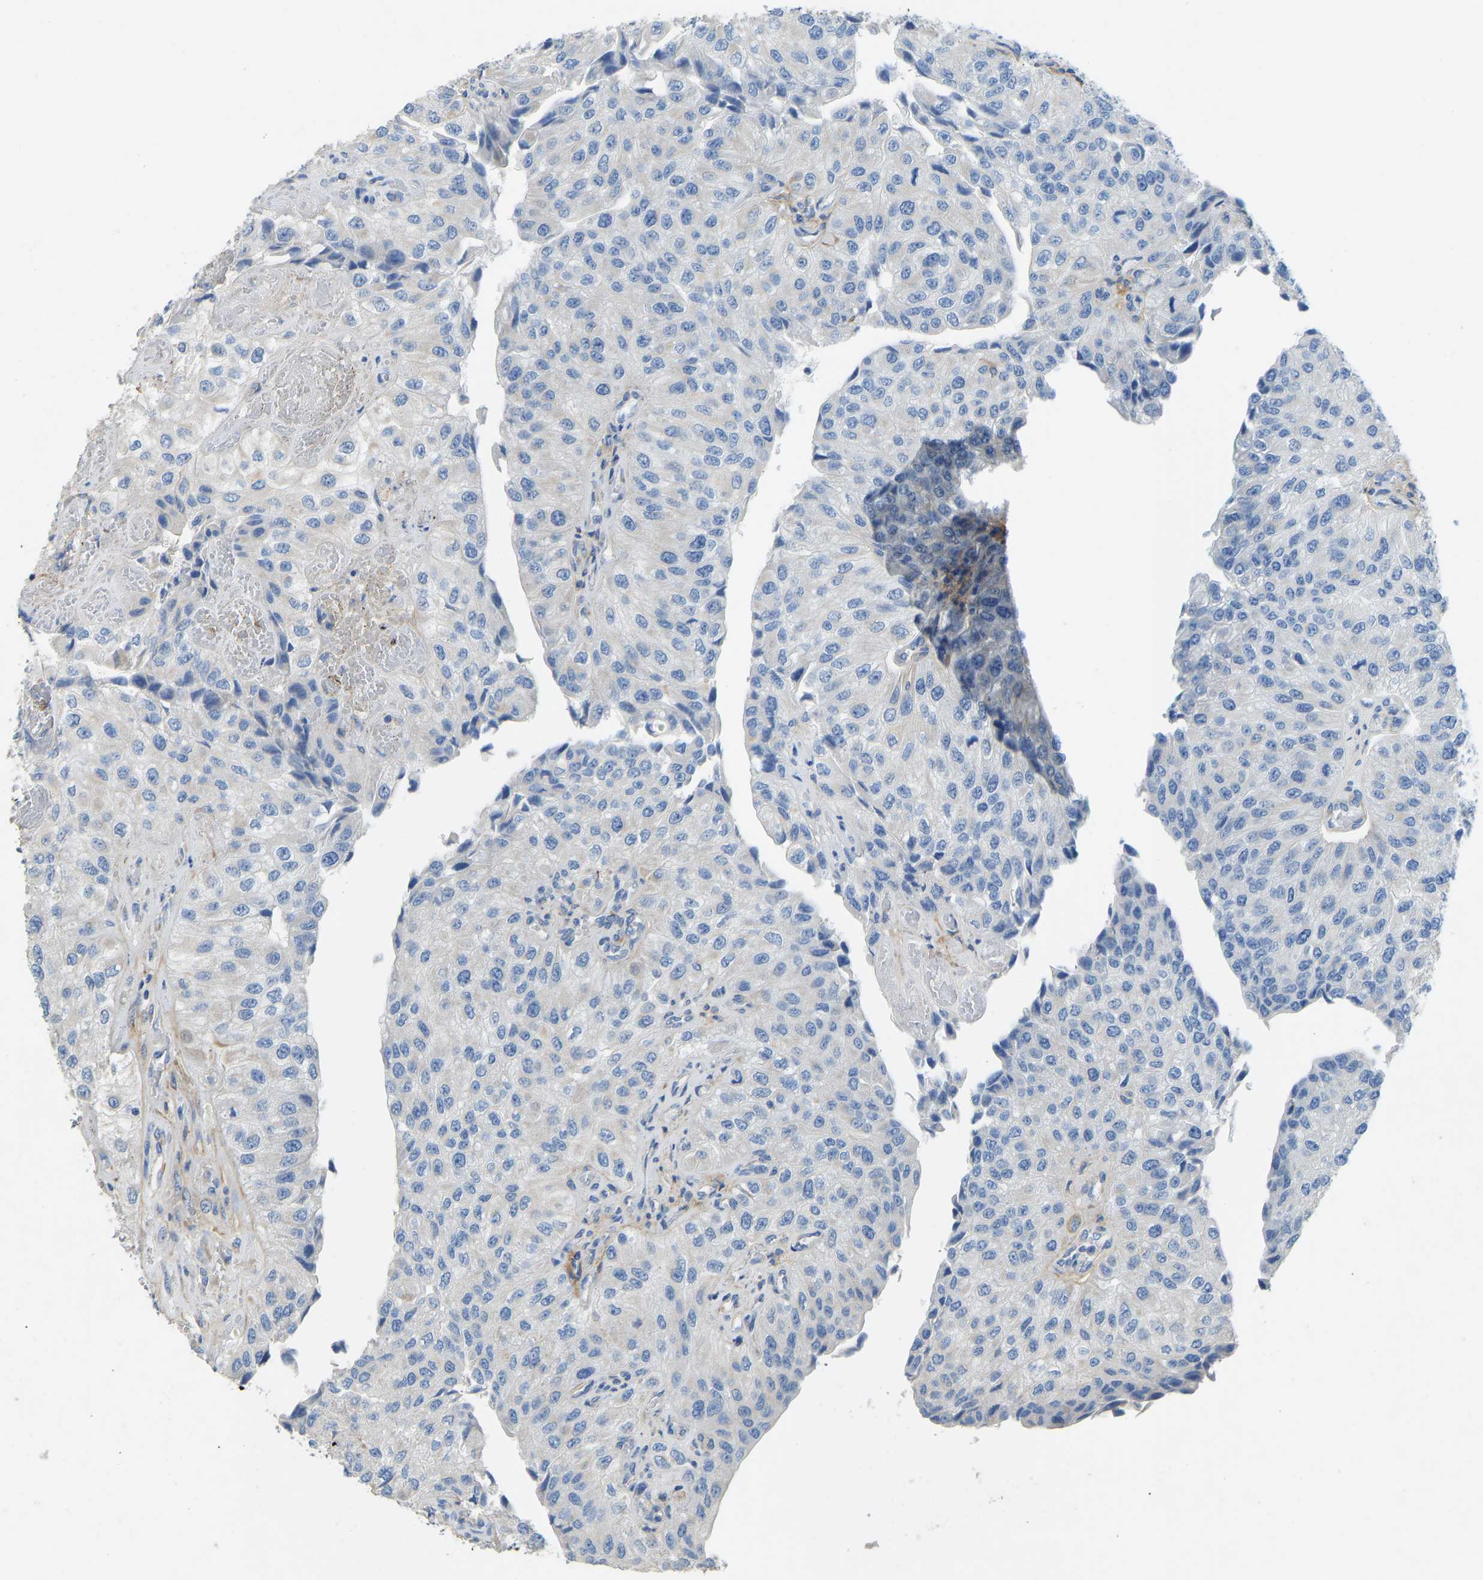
{"staining": {"intensity": "negative", "quantity": "none", "location": "none"}, "tissue": "urothelial cancer", "cell_type": "Tumor cells", "image_type": "cancer", "snomed": [{"axis": "morphology", "description": "Urothelial carcinoma, High grade"}, {"axis": "topography", "description": "Kidney"}, {"axis": "topography", "description": "Urinary bladder"}], "caption": "Immunohistochemistry micrograph of neoplastic tissue: human urothelial cancer stained with DAB reveals no significant protein staining in tumor cells.", "gene": "TECTA", "patient": {"sex": "male", "age": 77}}